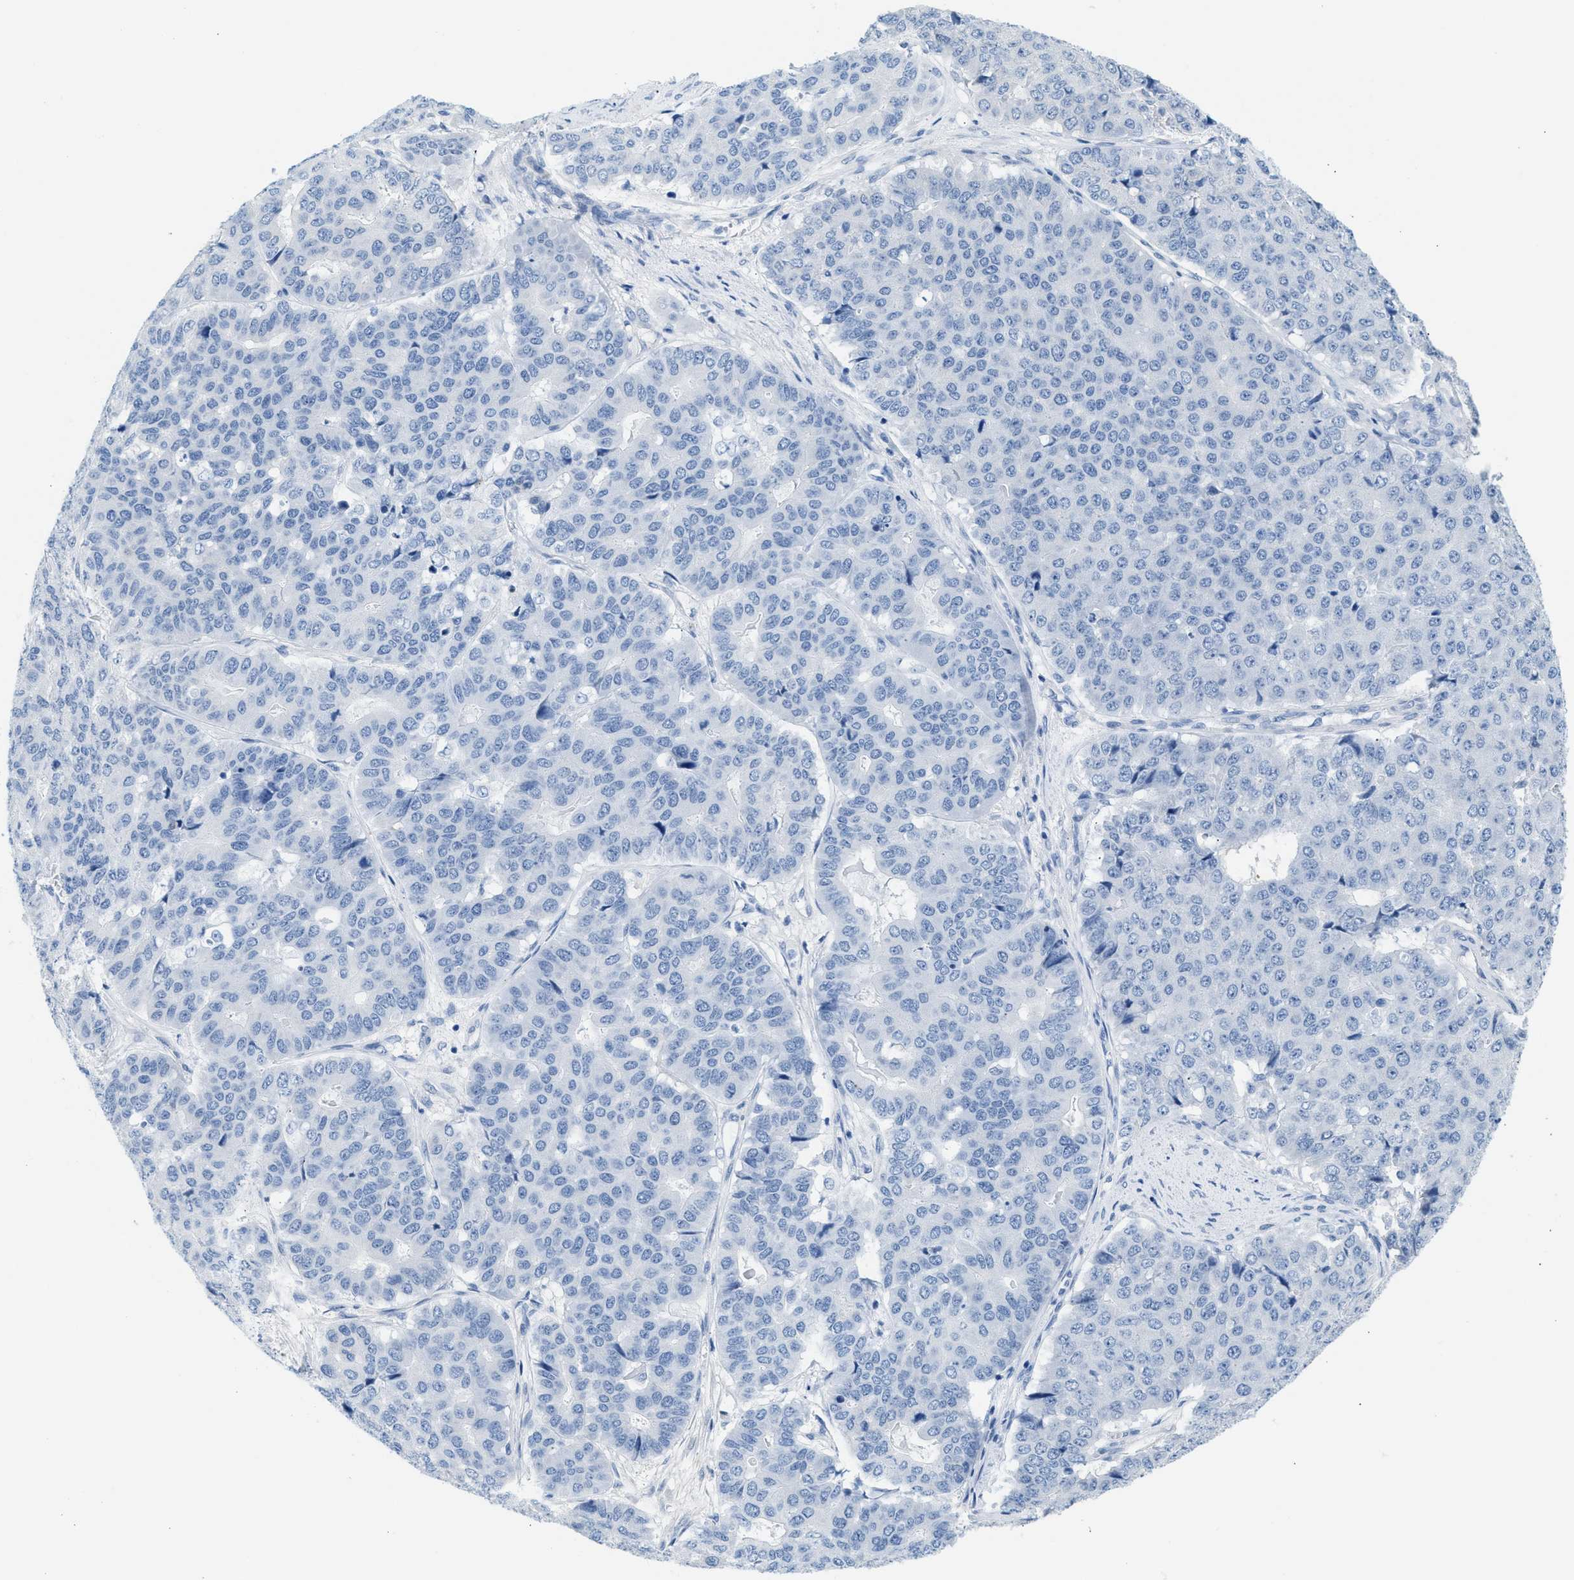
{"staining": {"intensity": "negative", "quantity": "none", "location": "none"}, "tissue": "pancreatic cancer", "cell_type": "Tumor cells", "image_type": "cancer", "snomed": [{"axis": "morphology", "description": "Adenocarcinoma, NOS"}, {"axis": "topography", "description": "Pancreas"}], "caption": "Immunohistochemical staining of human pancreatic cancer displays no significant positivity in tumor cells.", "gene": "SPAM1", "patient": {"sex": "male", "age": 50}}